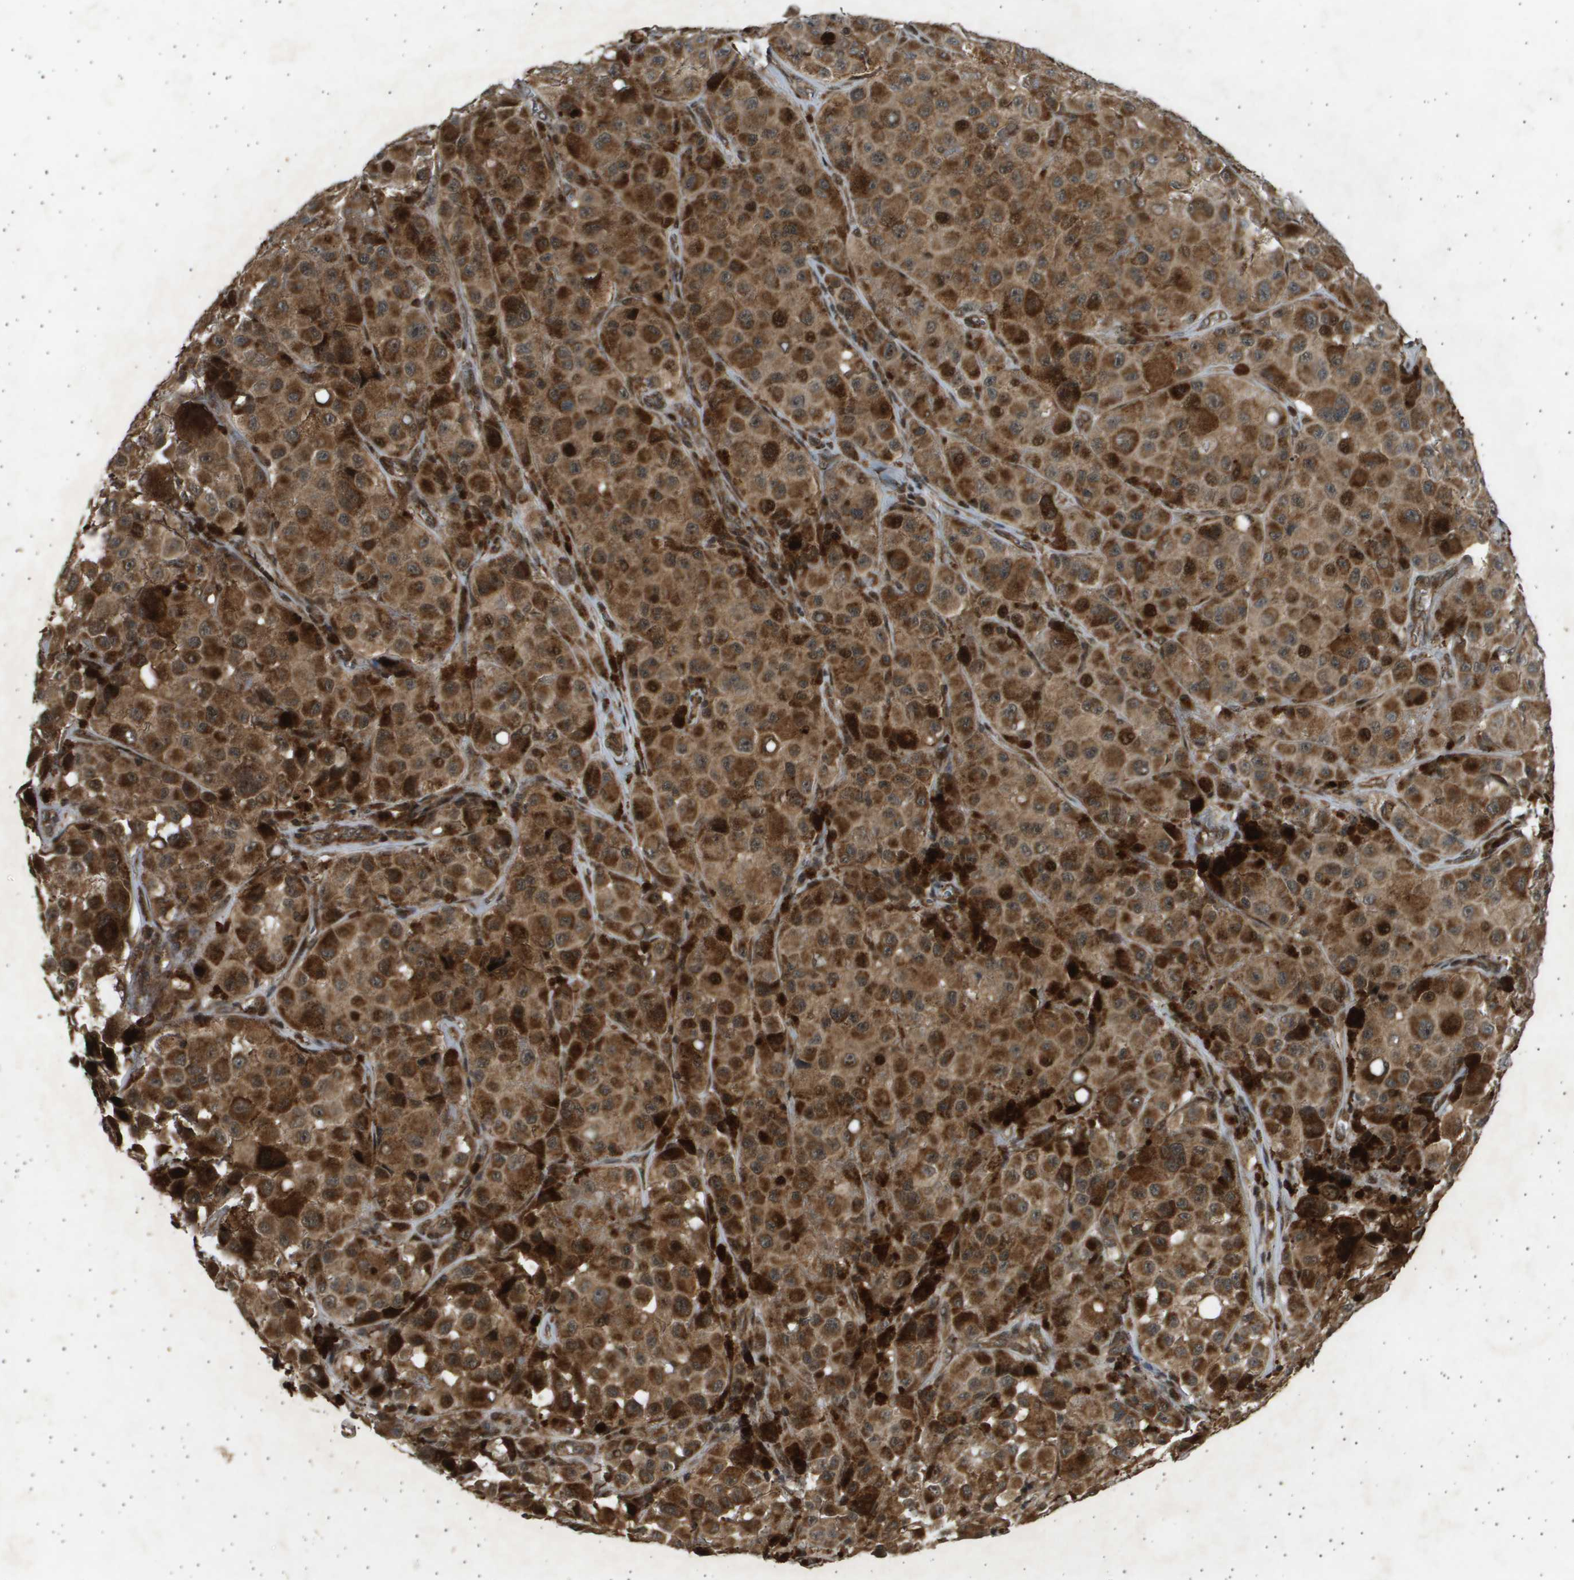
{"staining": {"intensity": "moderate", "quantity": ">75%", "location": "cytoplasmic/membranous,nuclear"}, "tissue": "melanoma", "cell_type": "Tumor cells", "image_type": "cancer", "snomed": [{"axis": "morphology", "description": "Malignant melanoma, NOS"}, {"axis": "topography", "description": "Skin"}], "caption": "DAB (3,3'-diaminobenzidine) immunohistochemical staining of melanoma exhibits moderate cytoplasmic/membranous and nuclear protein positivity in approximately >75% of tumor cells.", "gene": "TNRC6A", "patient": {"sex": "male", "age": 84}}